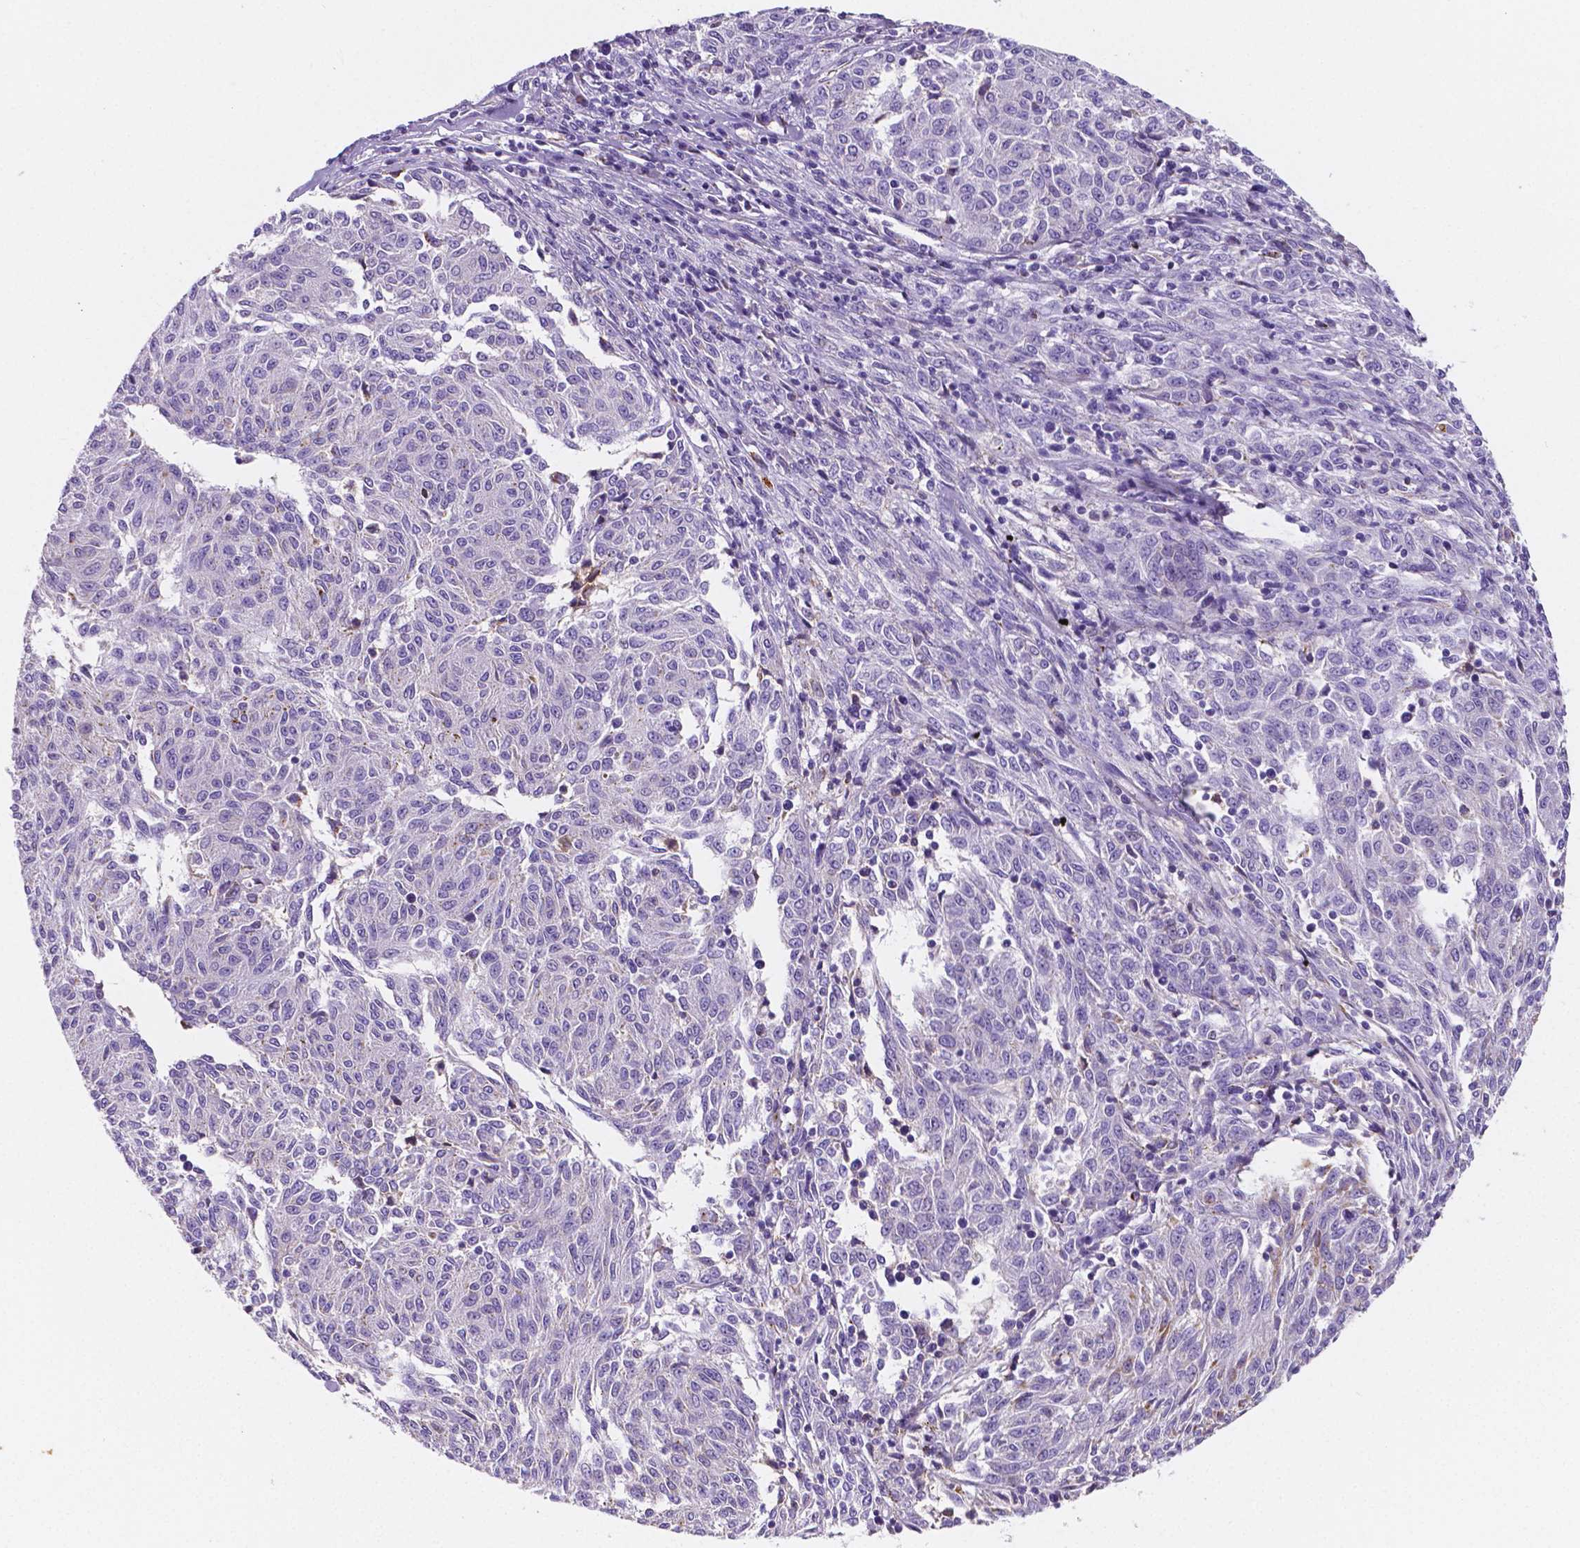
{"staining": {"intensity": "negative", "quantity": "none", "location": "none"}, "tissue": "melanoma", "cell_type": "Tumor cells", "image_type": "cancer", "snomed": [{"axis": "morphology", "description": "Malignant melanoma, NOS"}, {"axis": "topography", "description": "Skin"}], "caption": "This photomicrograph is of malignant melanoma stained with immunohistochemistry (IHC) to label a protein in brown with the nuclei are counter-stained blue. There is no positivity in tumor cells.", "gene": "GABRD", "patient": {"sex": "female", "age": 72}}